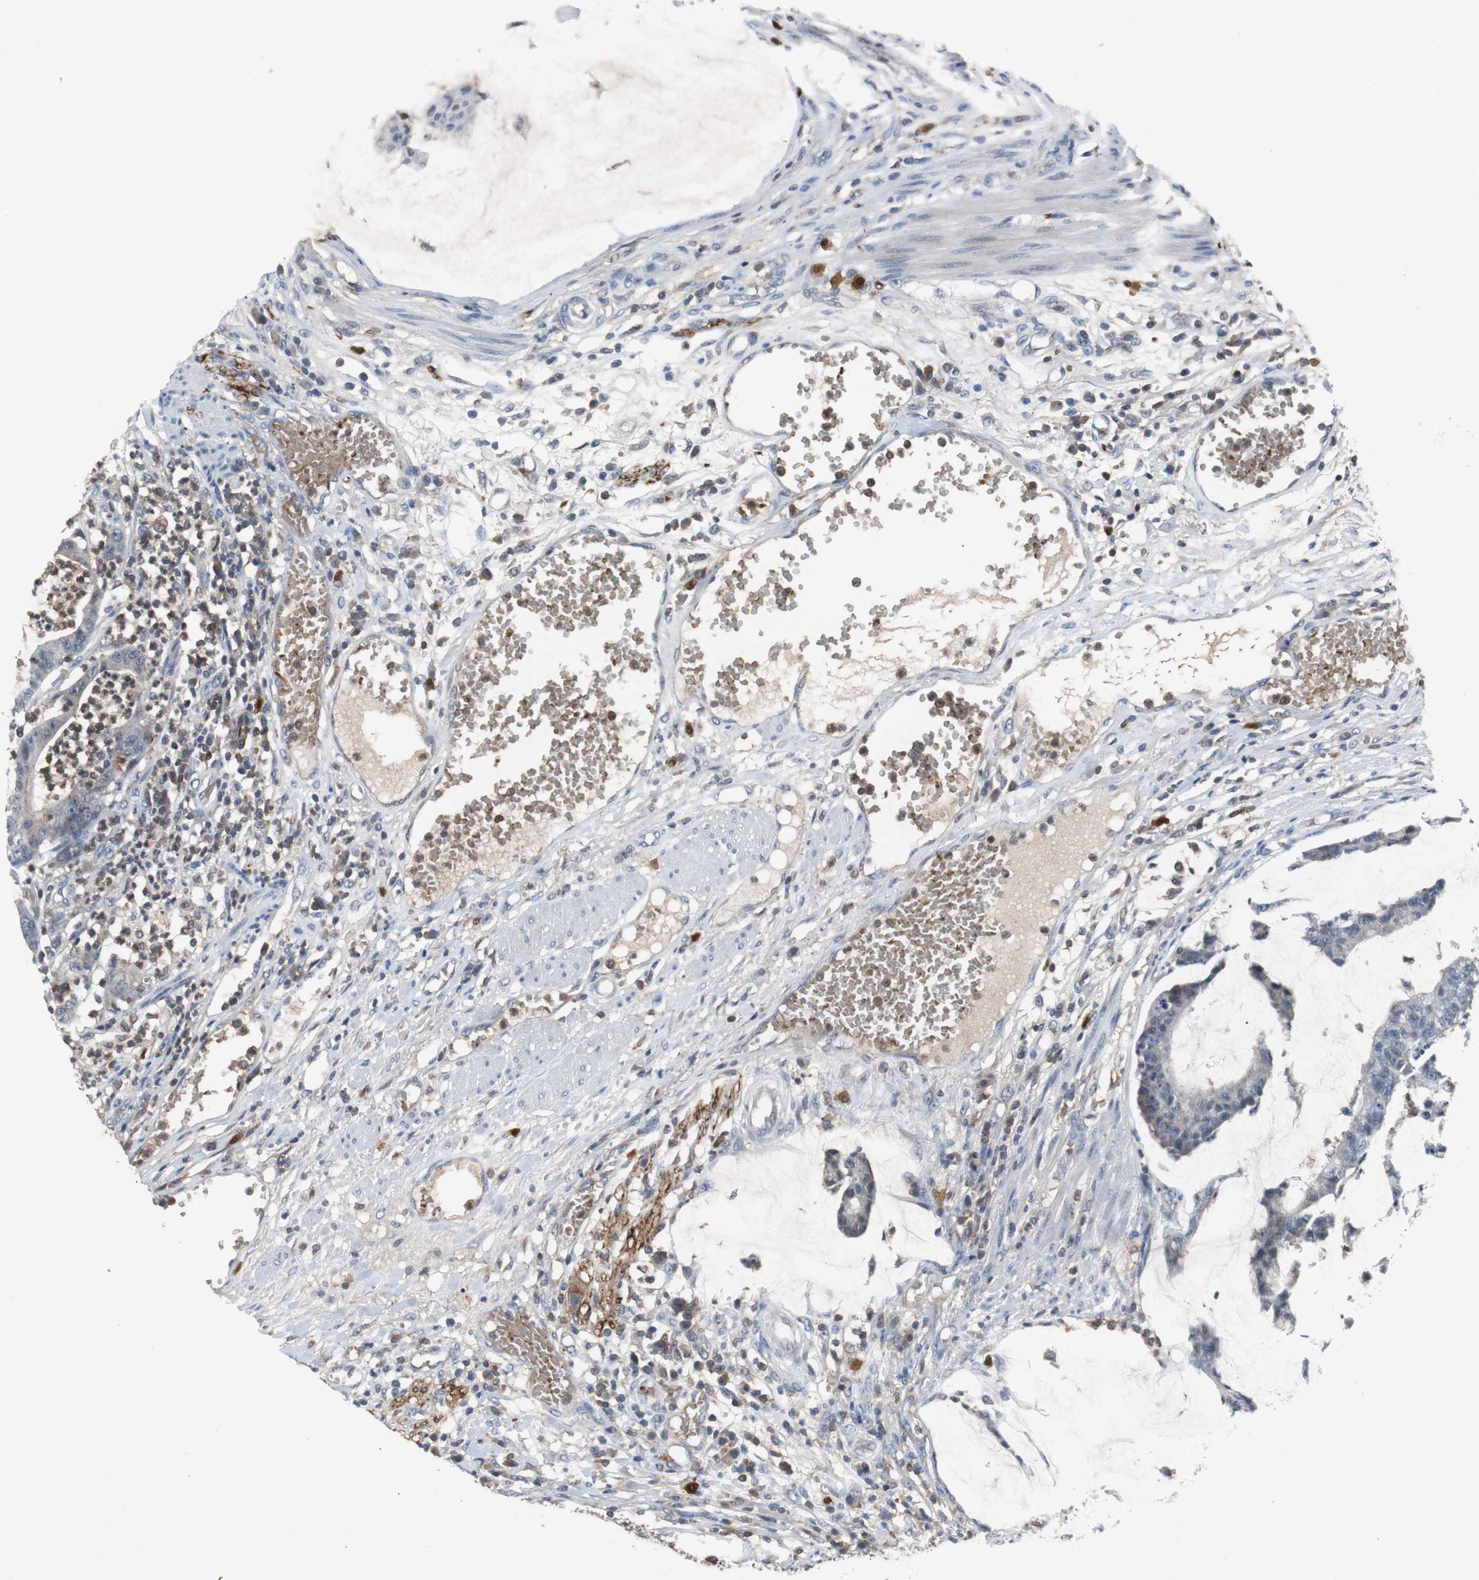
{"staining": {"intensity": "negative", "quantity": "none", "location": "none"}, "tissue": "colorectal cancer", "cell_type": "Tumor cells", "image_type": "cancer", "snomed": [{"axis": "morphology", "description": "Adenocarcinoma, NOS"}, {"axis": "topography", "description": "Colon"}], "caption": "Human colorectal cancer stained for a protein using immunohistochemistry demonstrates no staining in tumor cells.", "gene": "CALB2", "patient": {"sex": "female", "age": 84}}